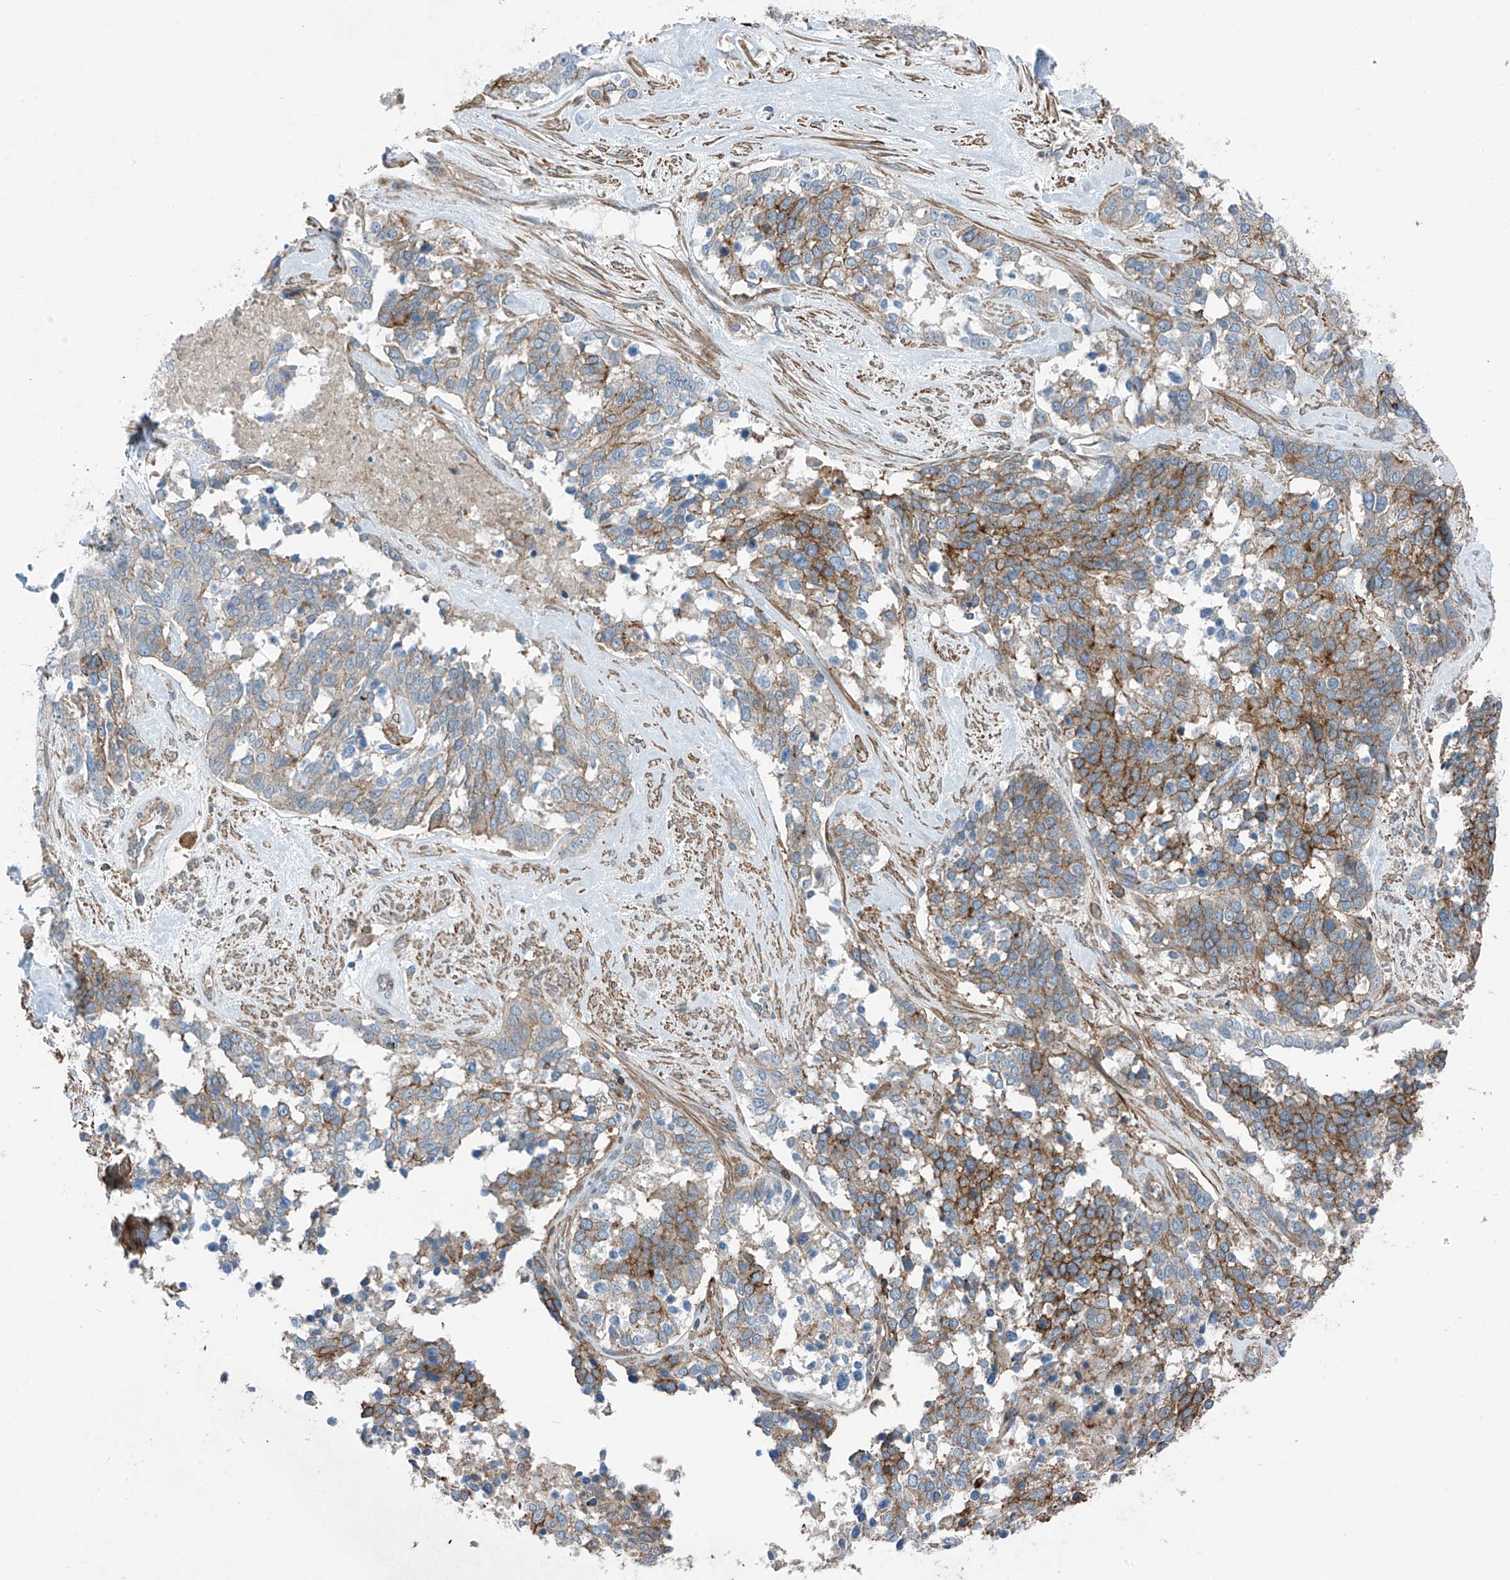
{"staining": {"intensity": "moderate", "quantity": "25%-75%", "location": "cytoplasmic/membranous"}, "tissue": "ovarian cancer", "cell_type": "Tumor cells", "image_type": "cancer", "snomed": [{"axis": "morphology", "description": "Cystadenocarcinoma, serous, NOS"}, {"axis": "topography", "description": "Ovary"}], "caption": "Immunohistochemistry (IHC) photomicrograph of neoplastic tissue: serous cystadenocarcinoma (ovarian) stained using immunohistochemistry exhibits medium levels of moderate protein expression localized specifically in the cytoplasmic/membranous of tumor cells, appearing as a cytoplasmic/membranous brown color.", "gene": "SLC1A5", "patient": {"sex": "female", "age": 44}}